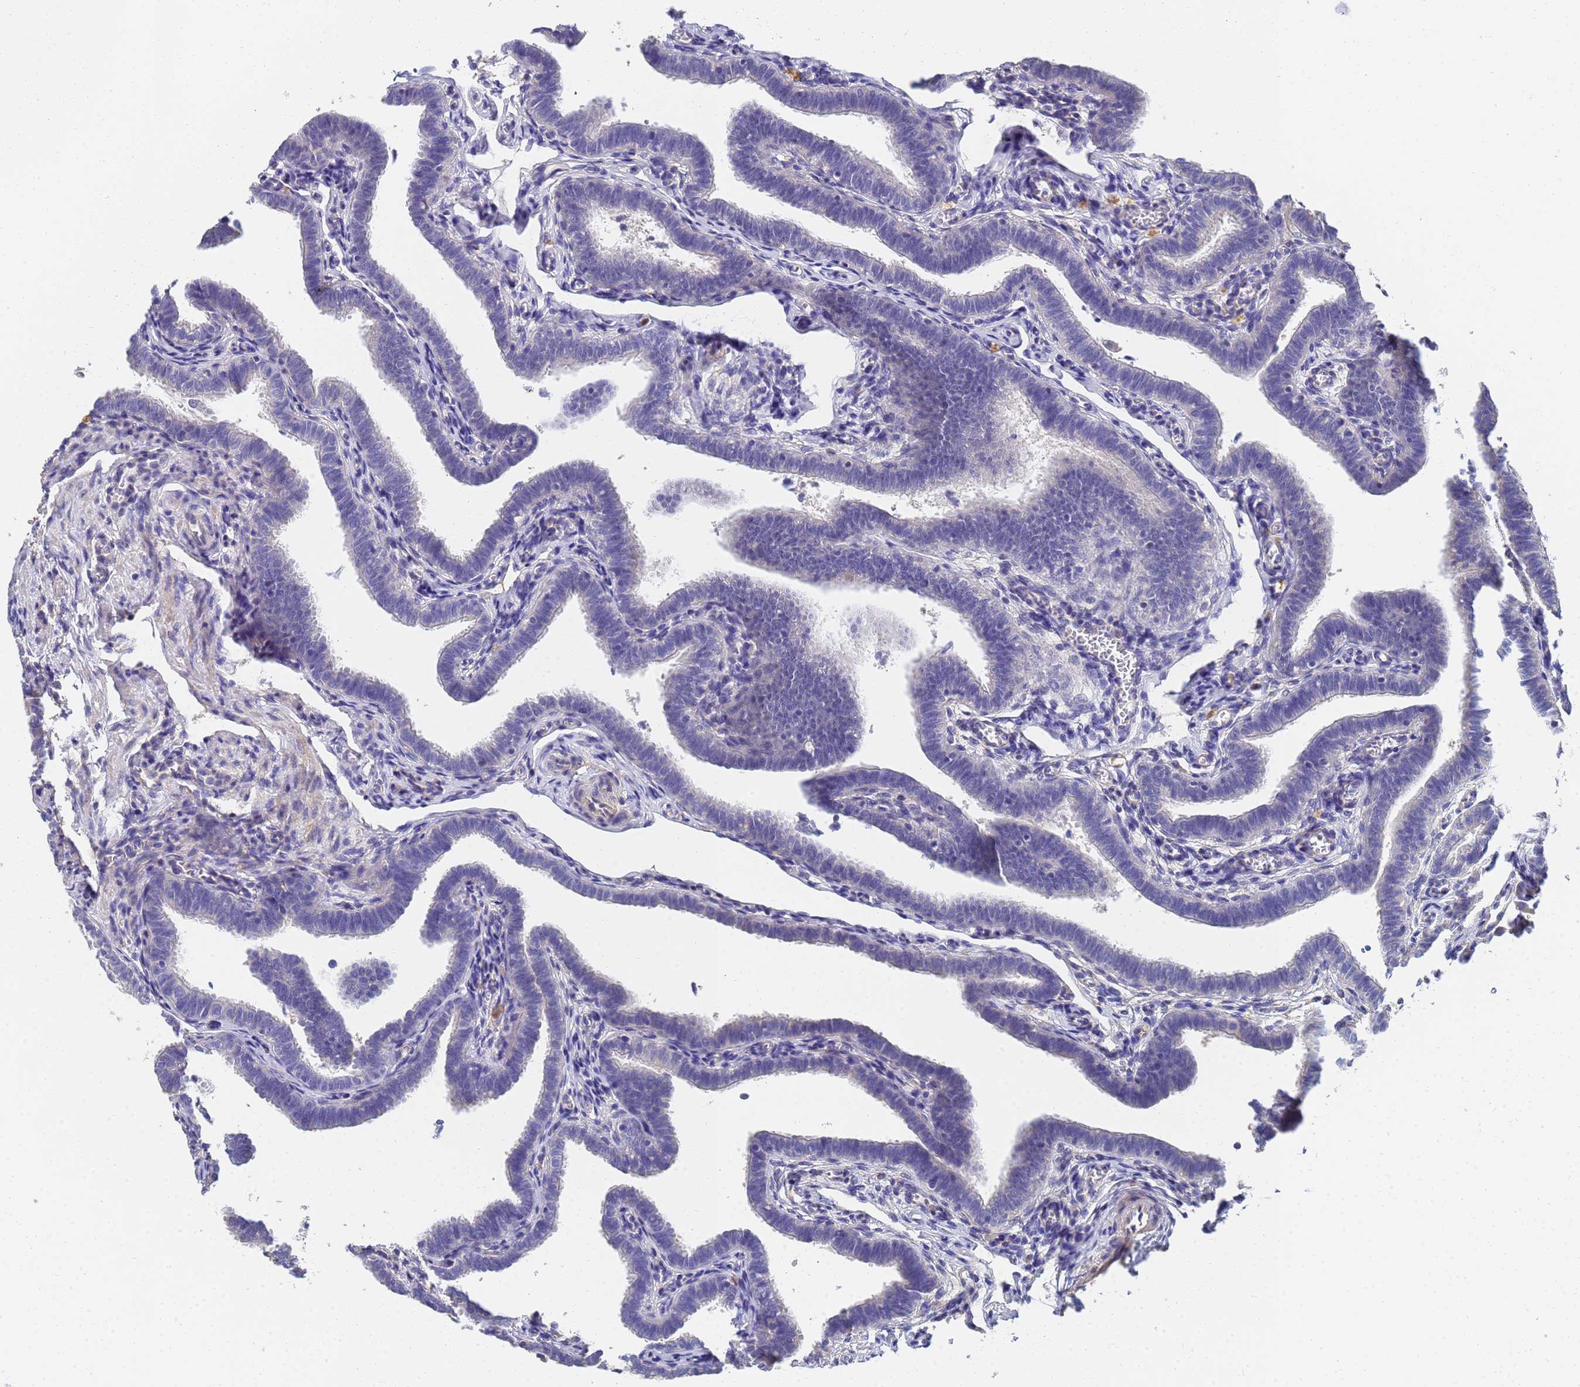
{"staining": {"intensity": "negative", "quantity": "none", "location": "none"}, "tissue": "fallopian tube", "cell_type": "Glandular cells", "image_type": "normal", "snomed": [{"axis": "morphology", "description": "Normal tissue, NOS"}, {"axis": "topography", "description": "Fallopian tube"}], "caption": "IHC photomicrograph of benign fallopian tube: human fallopian tube stained with DAB exhibits no significant protein expression in glandular cells.", "gene": "LBX2", "patient": {"sex": "female", "age": 36}}